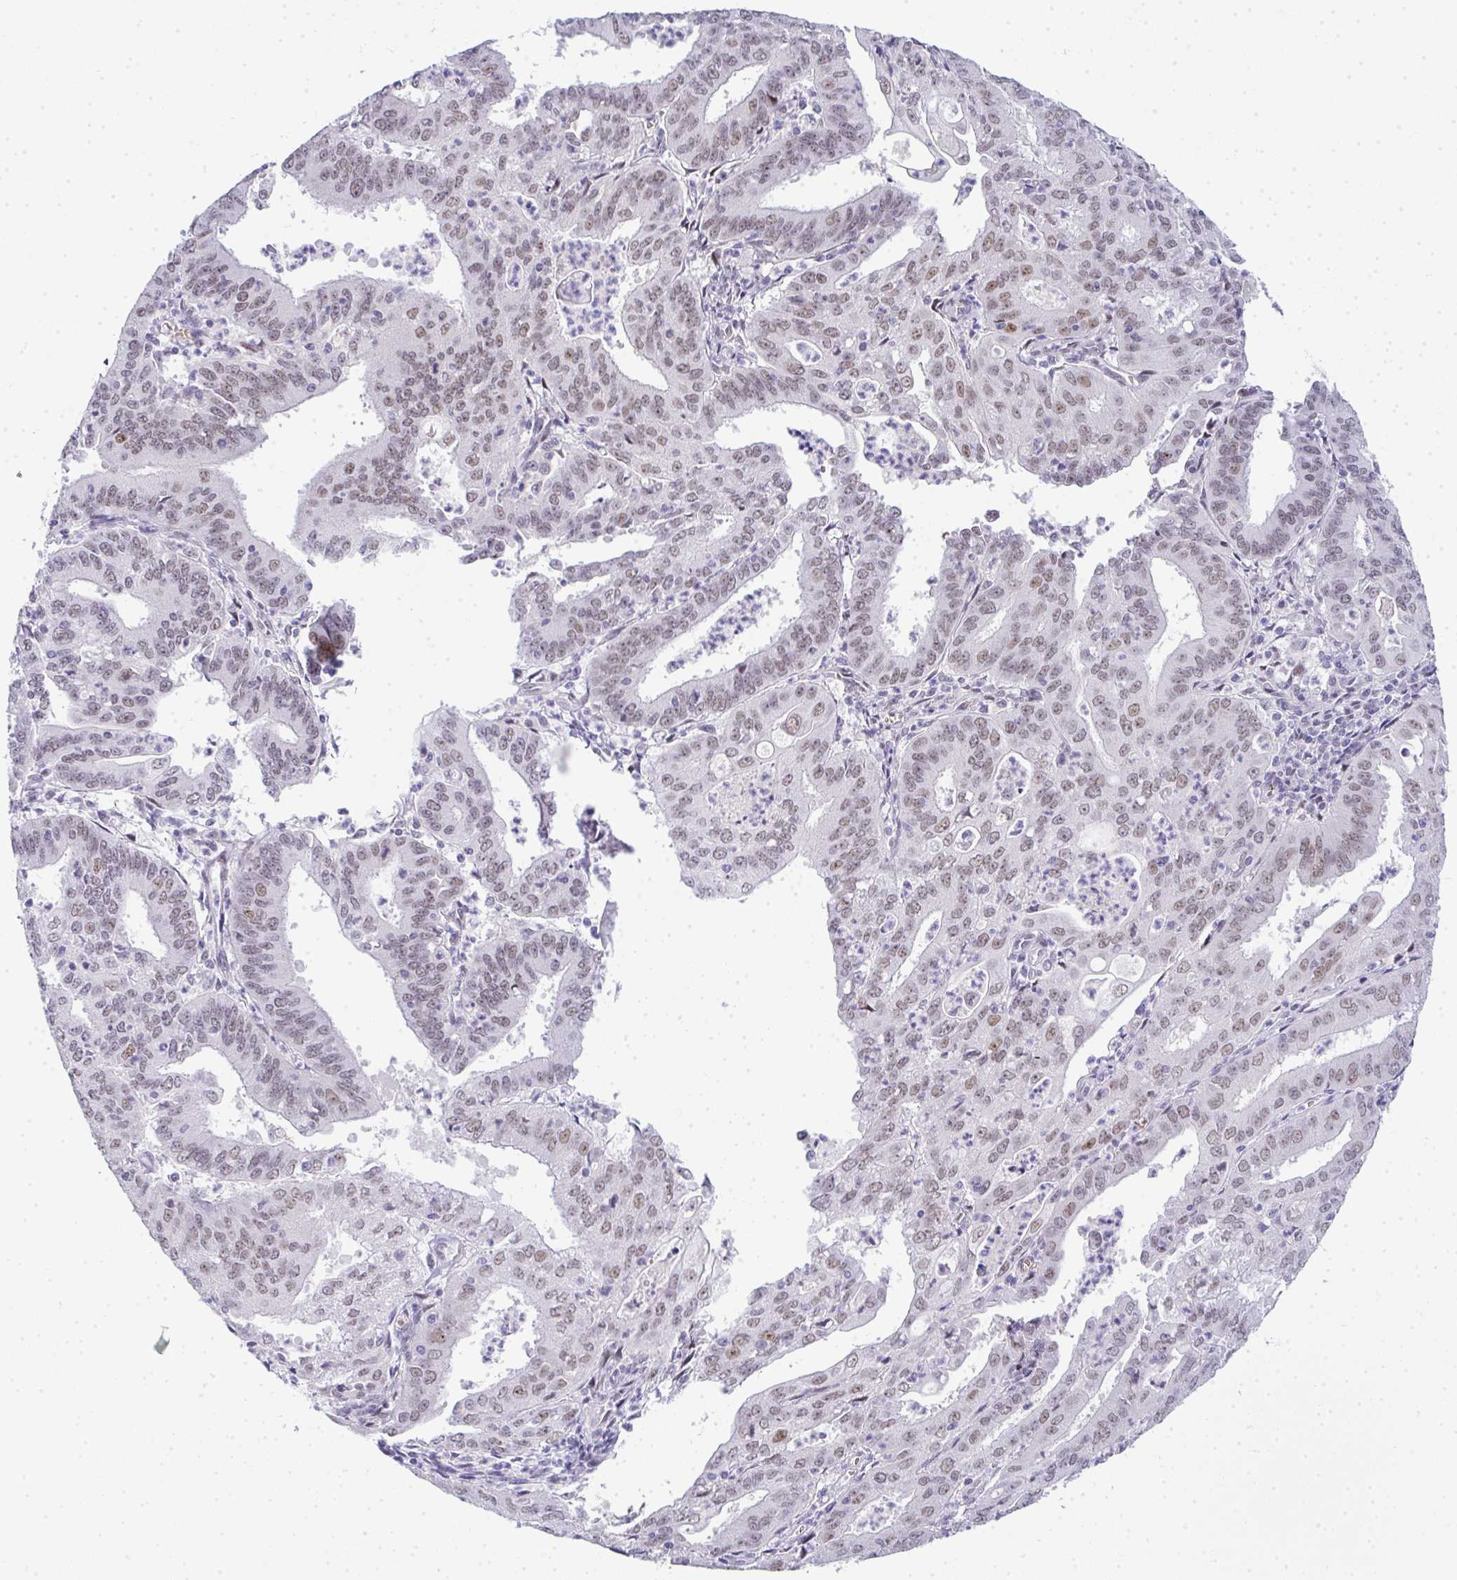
{"staining": {"intensity": "moderate", "quantity": ">75%", "location": "nuclear"}, "tissue": "cervical cancer", "cell_type": "Tumor cells", "image_type": "cancer", "snomed": [{"axis": "morphology", "description": "Adenocarcinoma, NOS"}, {"axis": "topography", "description": "Cervix"}], "caption": "Human adenocarcinoma (cervical) stained with a protein marker demonstrates moderate staining in tumor cells.", "gene": "TNMD", "patient": {"sex": "female", "age": 56}}